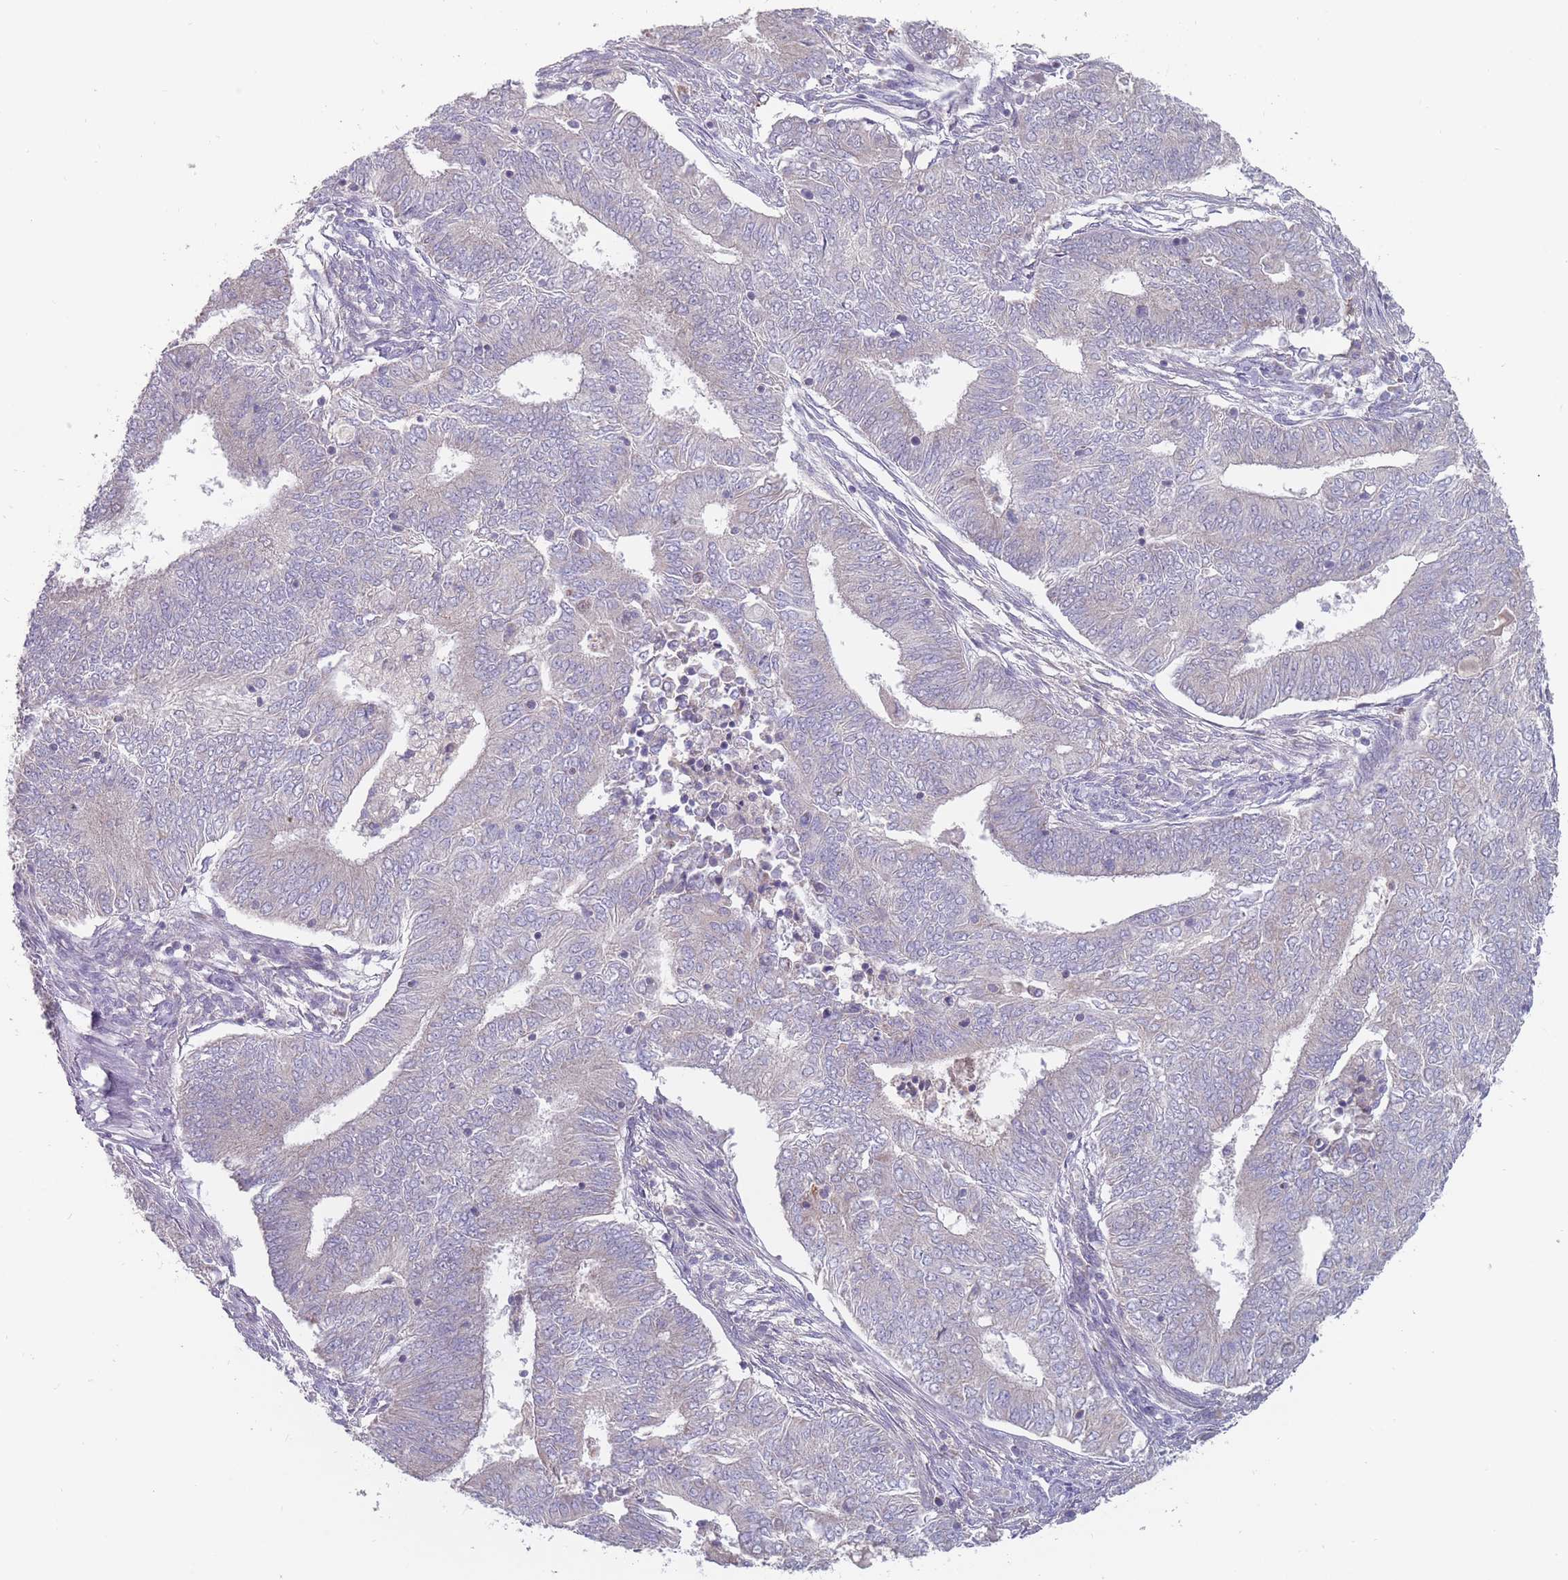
{"staining": {"intensity": "negative", "quantity": "none", "location": "none"}, "tissue": "endometrial cancer", "cell_type": "Tumor cells", "image_type": "cancer", "snomed": [{"axis": "morphology", "description": "Adenocarcinoma, NOS"}, {"axis": "topography", "description": "Endometrium"}], "caption": "High magnification brightfield microscopy of endometrial cancer stained with DAB (3,3'-diaminobenzidine) (brown) and counterstained with hematoxylin (blue): tumor cells show no significant positivity. (Immunohistochemistry (ihc), brightfield microscopy, high magnification).", "gene": "PEX7", "patient": {"sex": "female", "age": 62}}